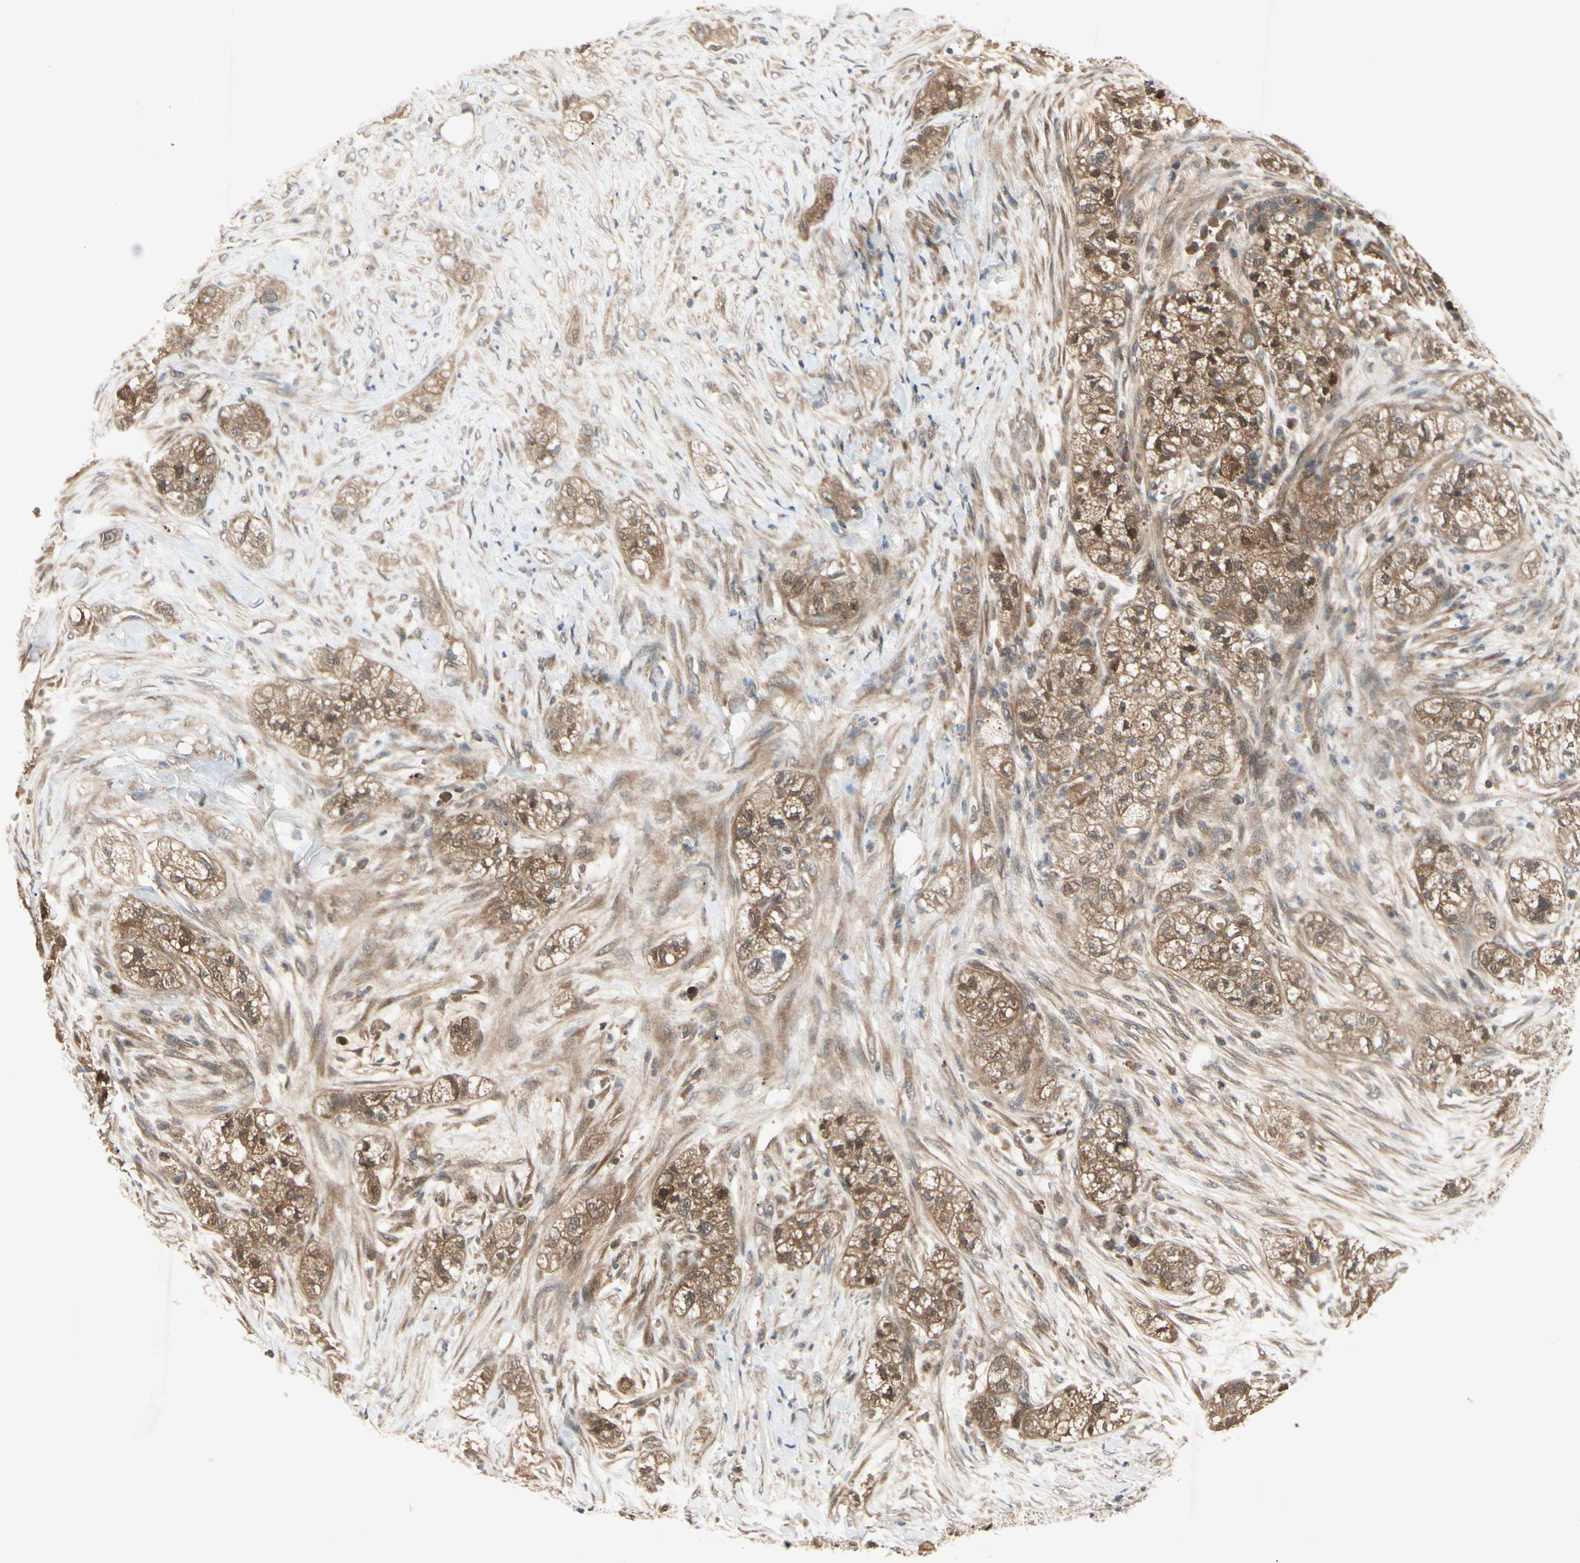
{"staining": {"intensity": "moderate", "quantity": ">75%", "location": "cytoplasmic/membranous"}, "tissue": "pancreatic cancer", "cell_type": "Tumor cells", "image_type": "cancer", "snomed": [{"axis": "morphology", "description": "Adenocarcinoma, NOS"}, {"axis": "topography", "description": "Pancreas"}], "caption": "Tumor cells reveal moderate cytoplasmic/membranous expression in approximately >75% of cells in pancreatic cancer (adenocarcinoma). (brown staining indicates protein expression, while blue staining denotes nuclei).", "gene": "RNF14", "patient": {"sex": "female", "age": 78}}